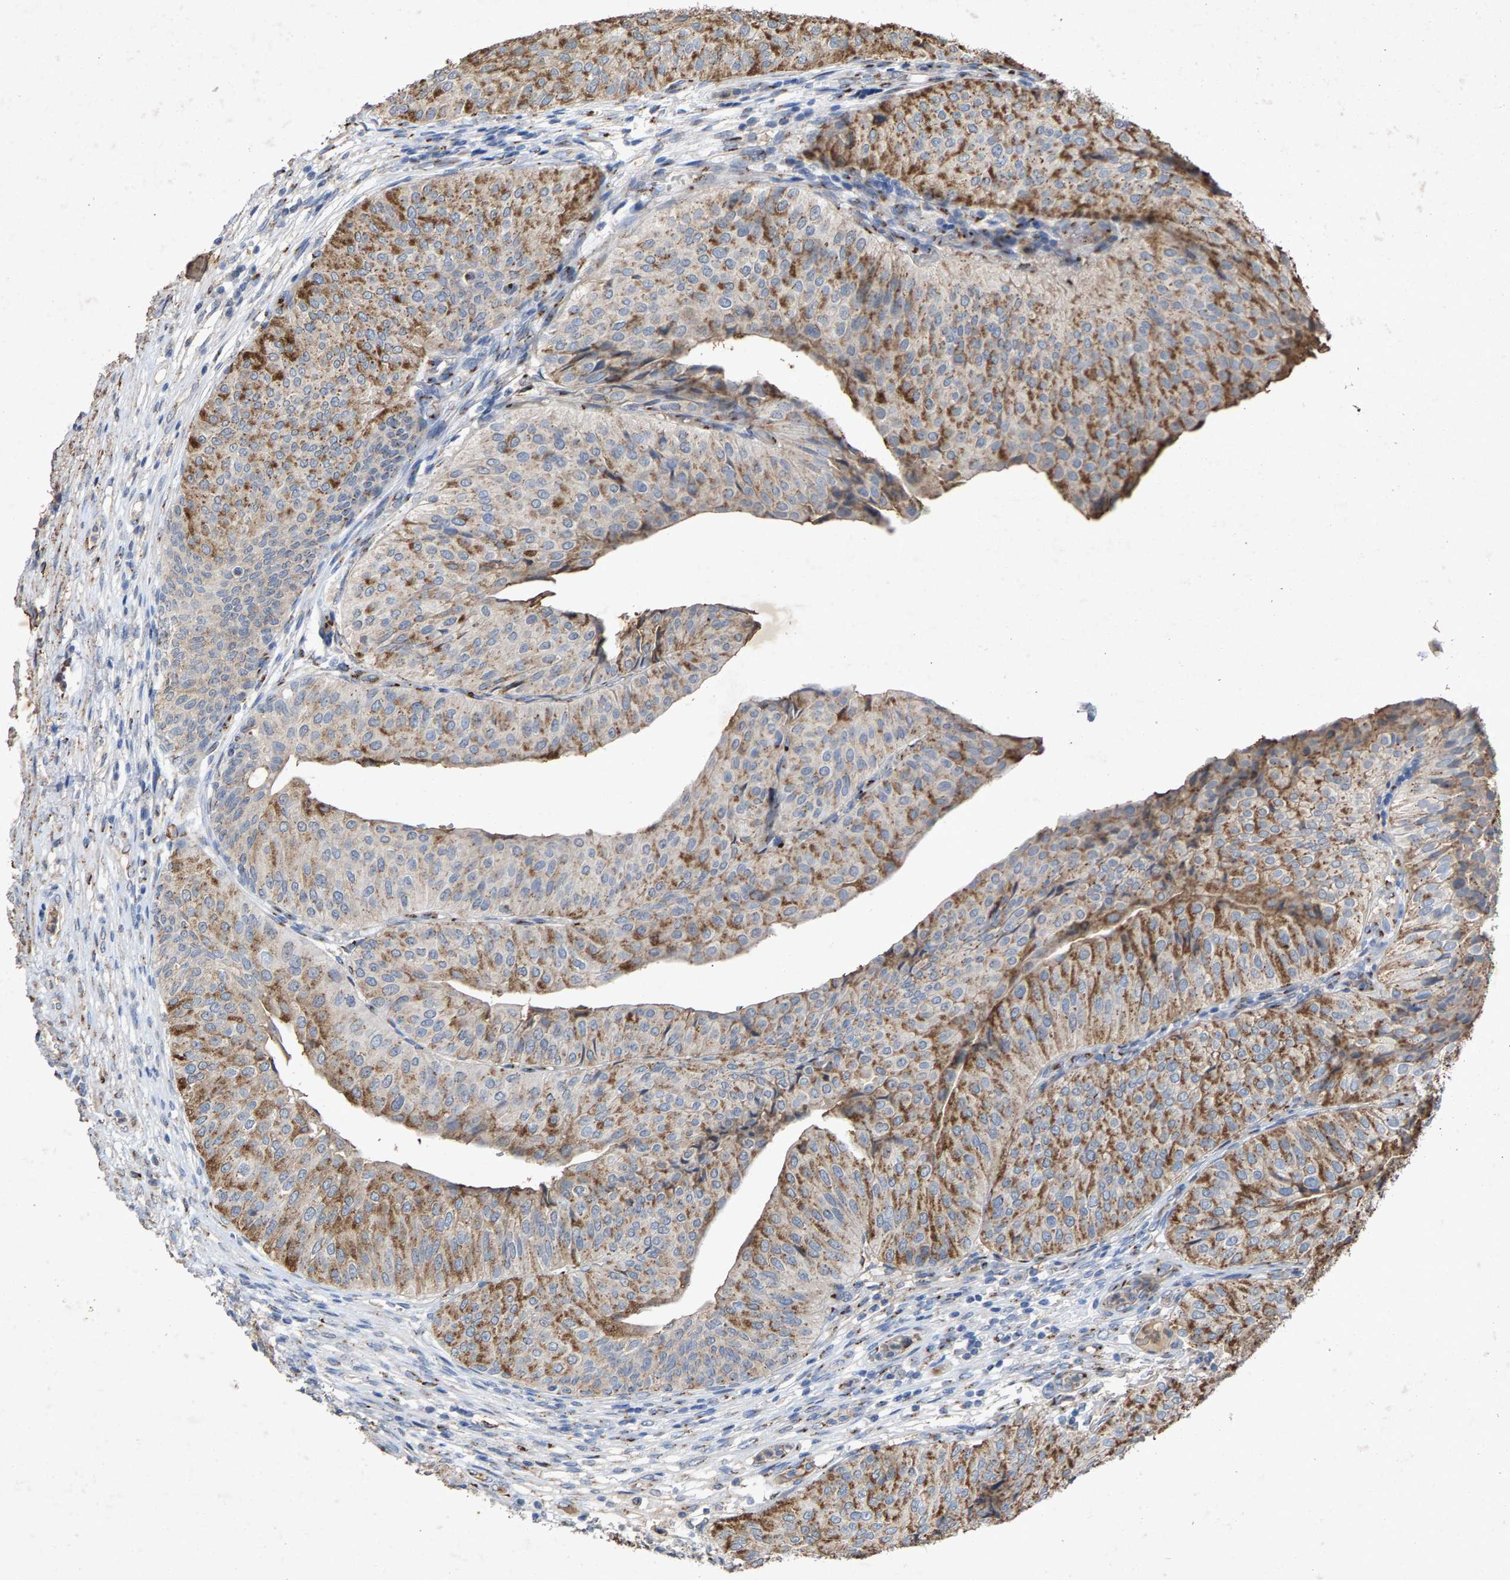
{"staining": {"intensity": "moderate", "quantity": "25%-75%", "location": "cytoplasmic/membranous"}, "tissue": "urothelial cancer", "cell_type": "Tumor cells", "image_type": "cancer", "snomed": [{"axis": "morphology", "description": "Urothelial carcinoma, Low grade"}, {"axis": "topography", "description": "Urinary bladder"}], "caption": "Tumor cells reveal medium levels of moderate cytoplasmic/membranous expression in approximately 25%-75% of cells in low-grade urothelial carcinoma.", "gene": "MAN2A1", "patient": {"sex": "male", "age": 67}}